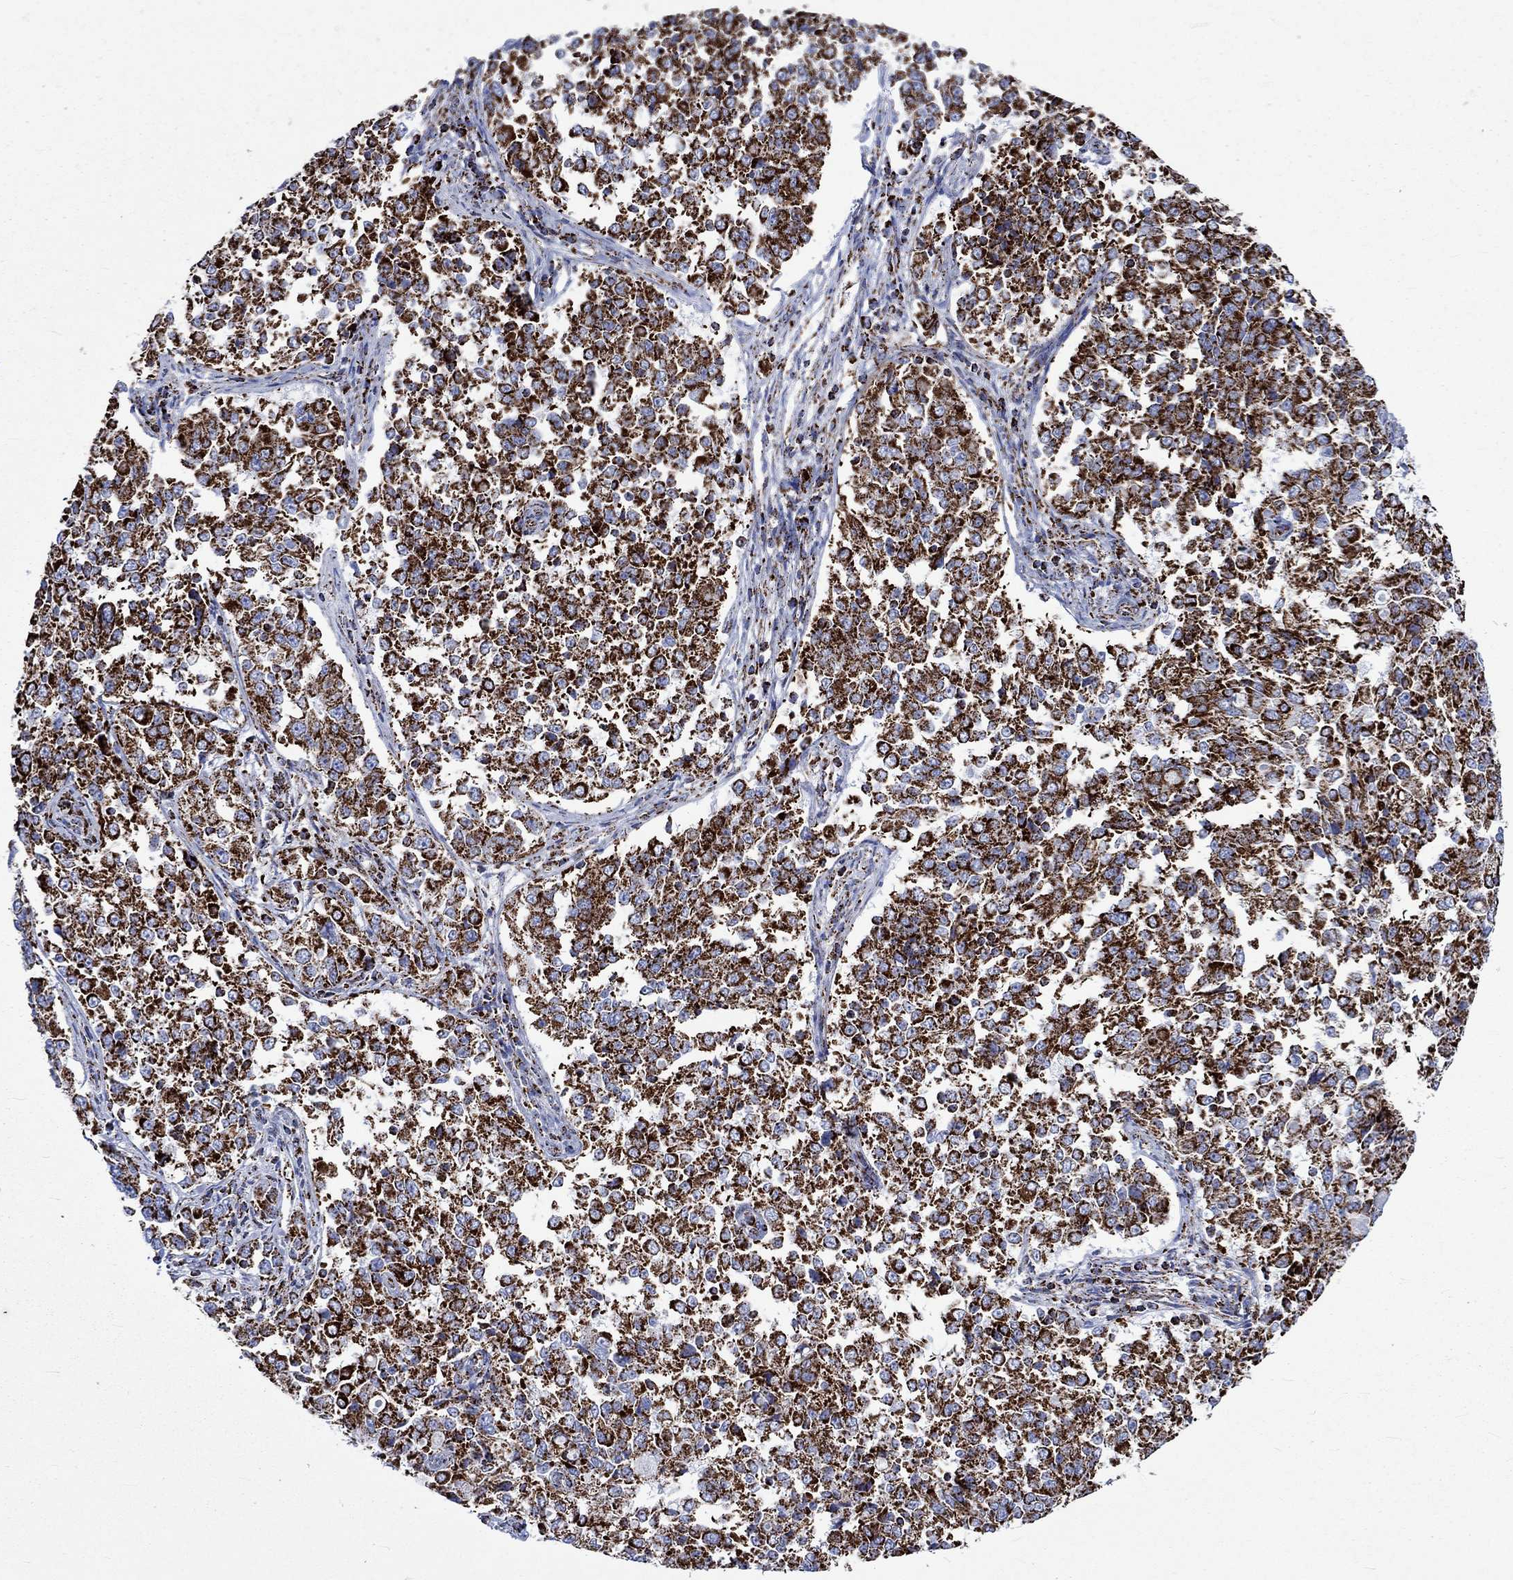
{"staining": {"intensity": "strong", "quantity": ">75%", "location": "cytoplasmic/membranous"}, "tissue": "endometrial cancer", "cell_type": "Tumor cells", "image_type": "cancer", "snomed": [{"axis": "morphology", "description": "Adenocarcinoma, NOS"}, {"axis": "topography", "description": "Endometrium"}], "caption": "The micrograph reveals a brown stain indicating the presence of a protein in the cytoplasmic/membranous of tumor cells in adenocarcinoma (endometrial).", "gene": "RCE1", "patient": {"sex": "female", "age": 43}}